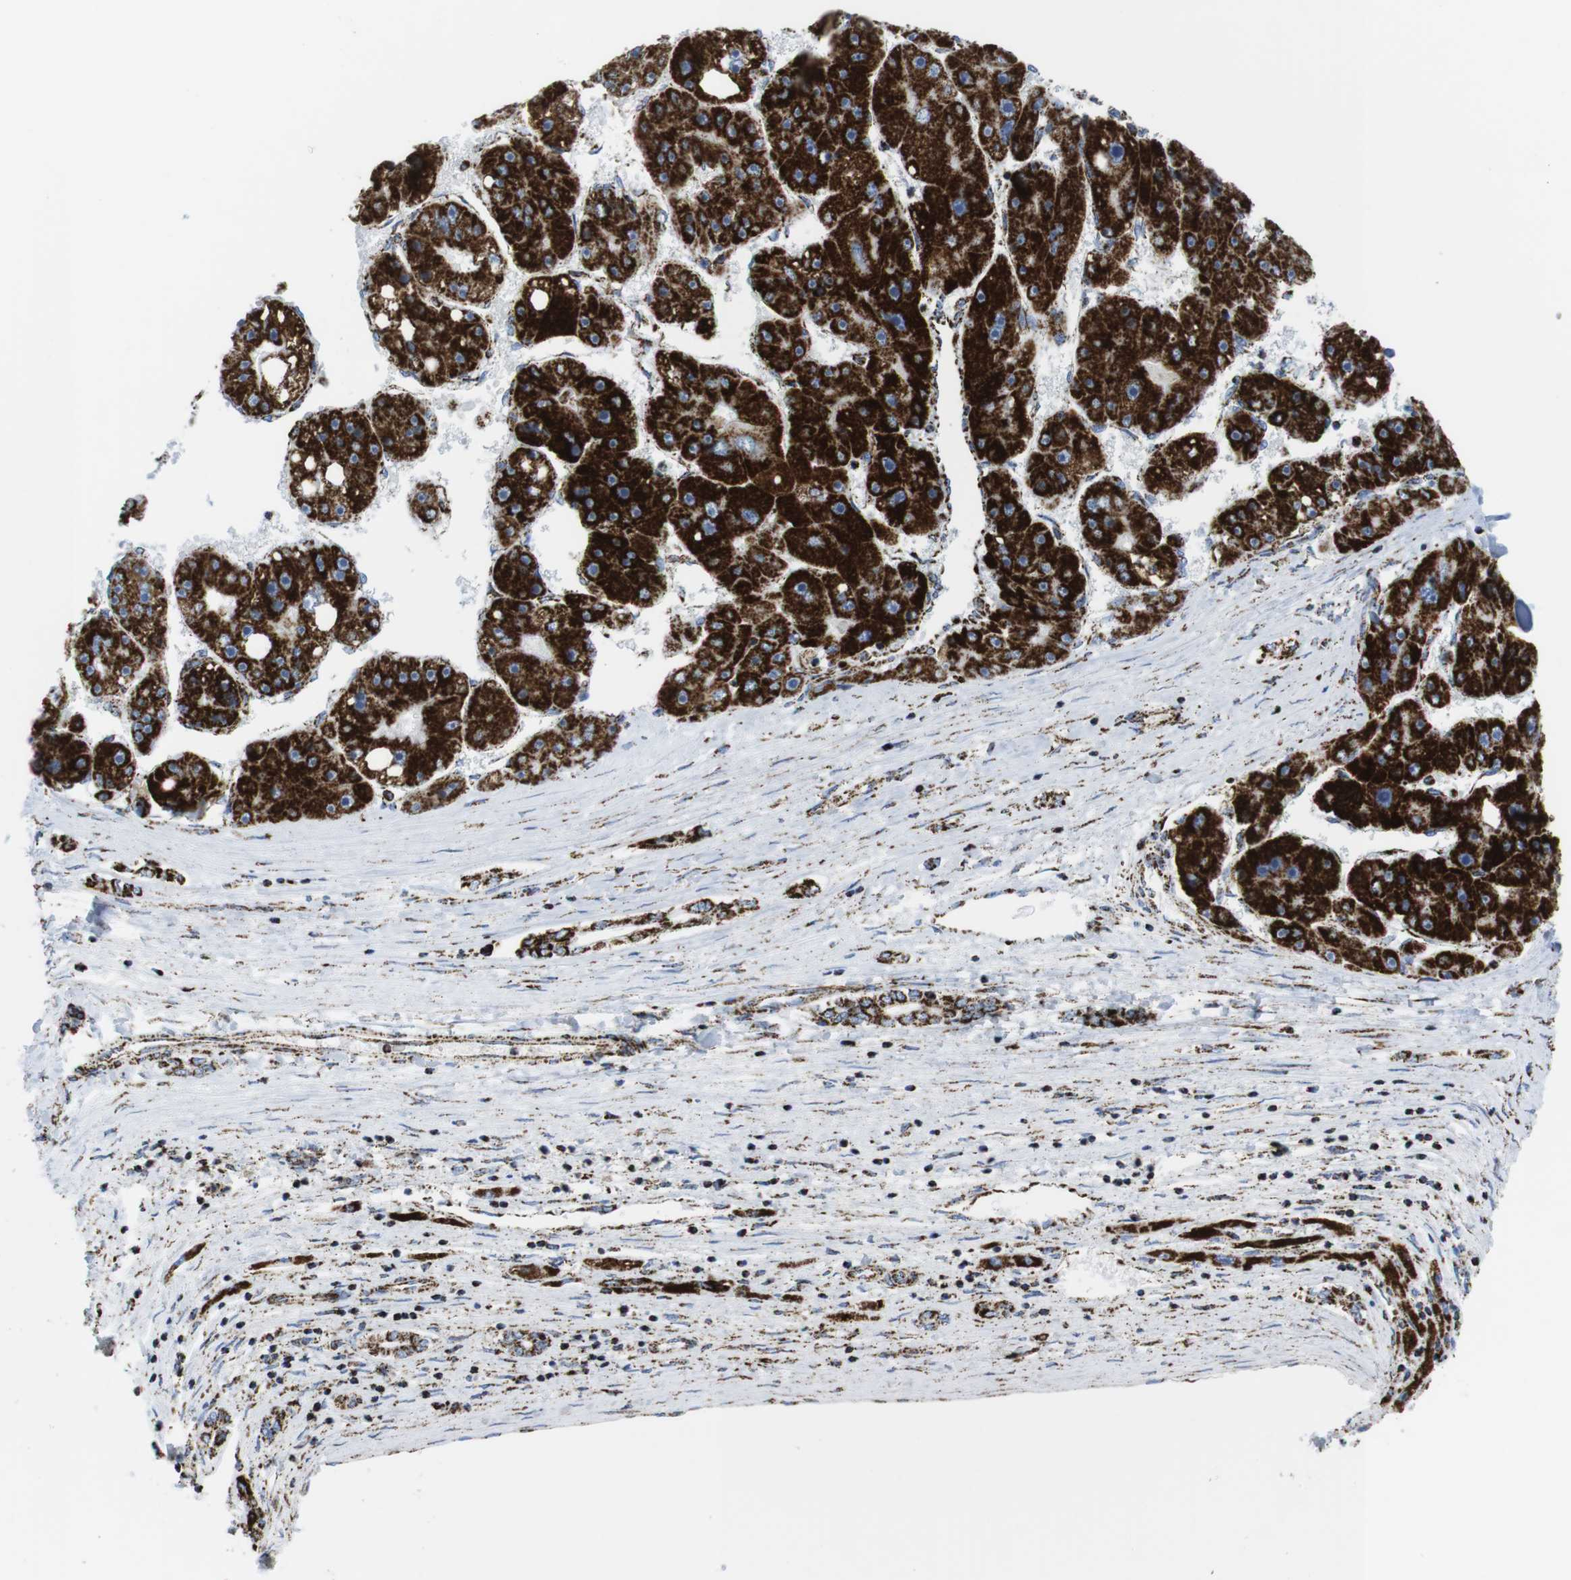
{"staining": {"intensity": "strong", "quantity": ">75%", "location": "cytoplasmic/membranous"}, "tissue": "liver cancer", "cell_type": "Tumor cells", "image_type": "cancer", "snomed": [{"axis": "morphology", "description": "Carcinoma, Hepatocellular, NOS"}, {"axis": "topography", "description": "Liver"}], "caption": "Immunohistochemical staining of hepatocellular carcinoma (liver) shows high levels of strong cytoplasmic/membranous protein staining in about >75% of tumor cells.", "gene": "ATP5PO", "patient": {"sex": "female", "age": 61}}